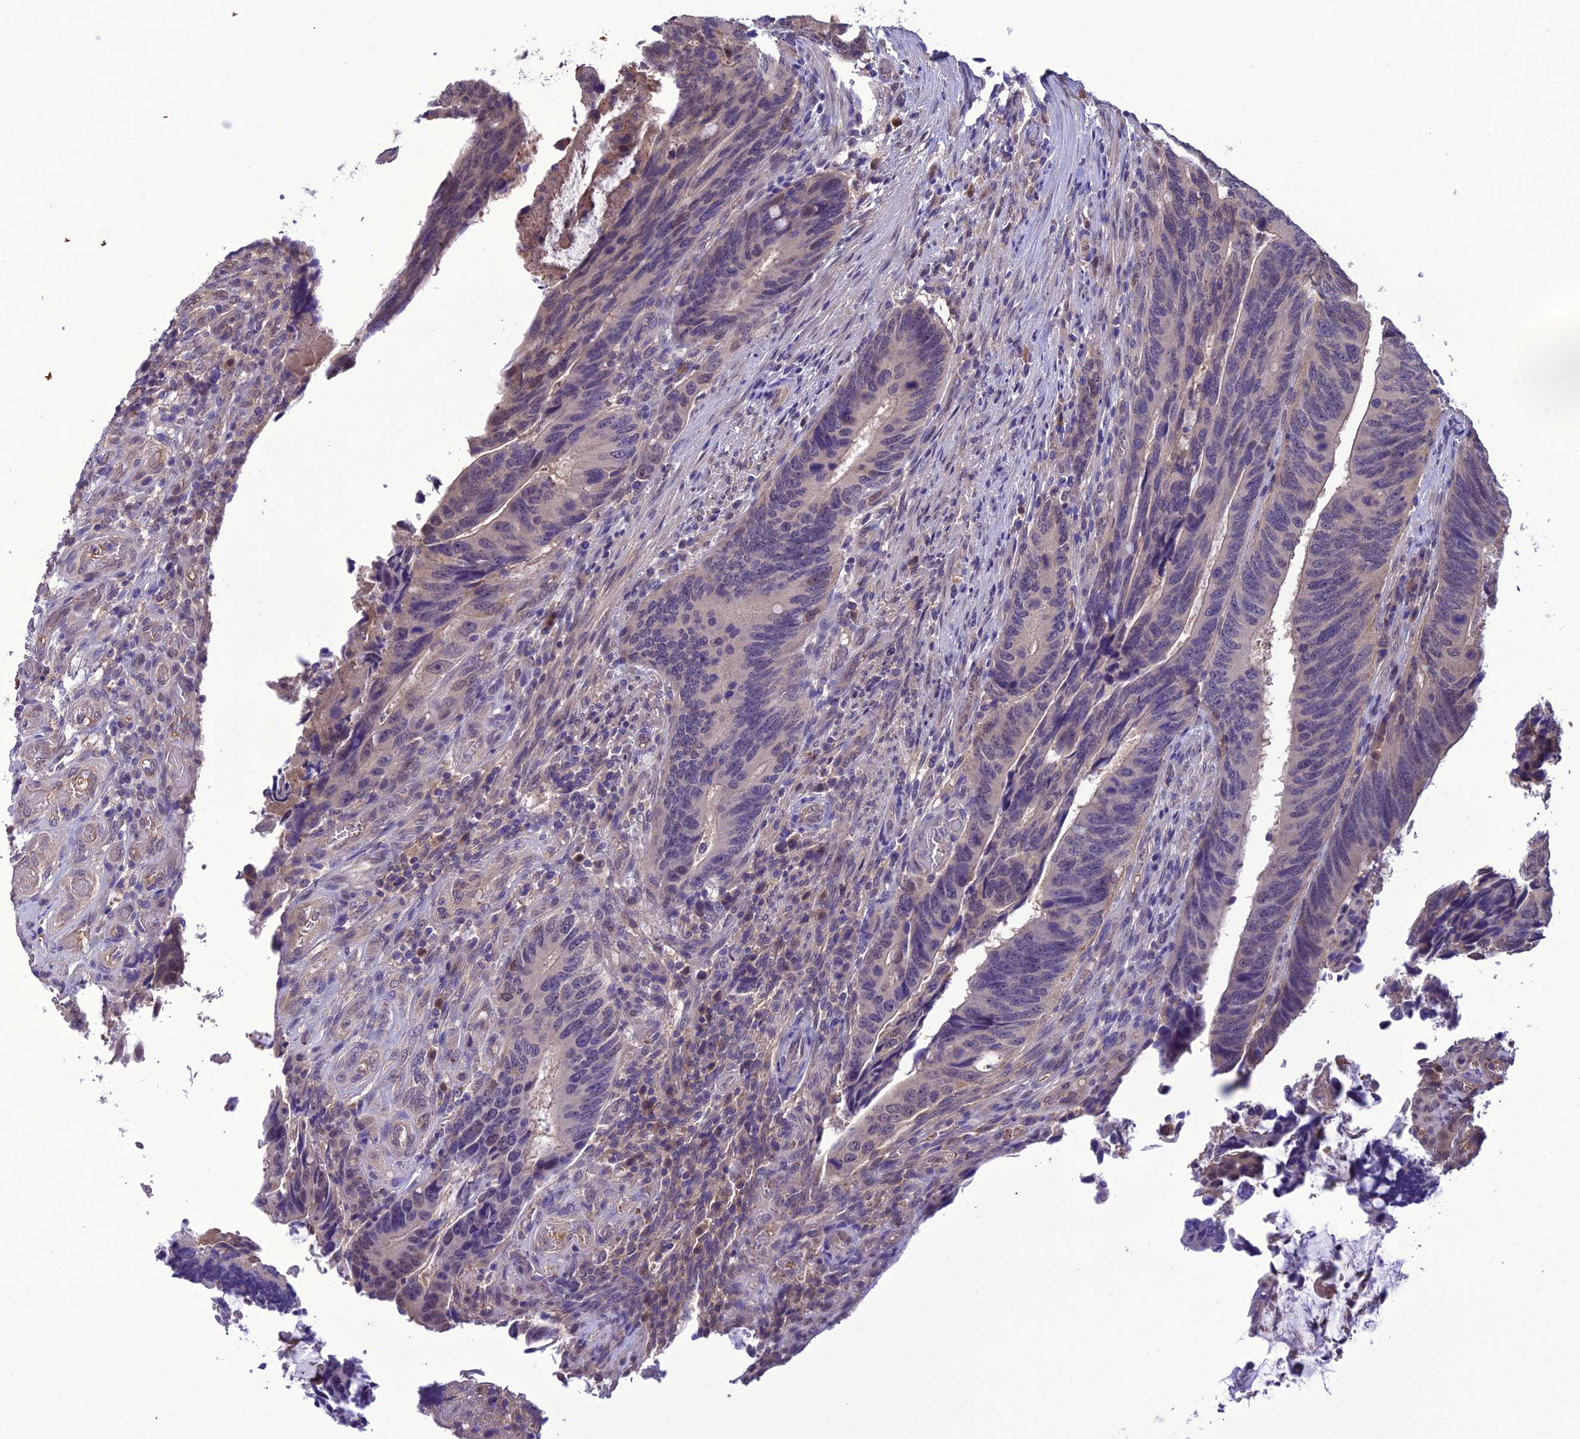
{"staining": {"intensity": "negative", "quantity": "none", "location": "none"}, "tissue": "colorectal cancer", "cell_type": "Tumor cells", "image_type": "cancer", "snomed": [{"axis": "morphology", "description": "Adenocarcinoma, NOS"}, {"axis": "topography", "description": "Colon"}], "caption": "An immunohistochemistry photomicrograph of colorectal cancer is shown. There is no staining in tumor cells of colorectal cancer.", "gene": "BORCS6", "patient": {"sex": "male", "age": 87}}